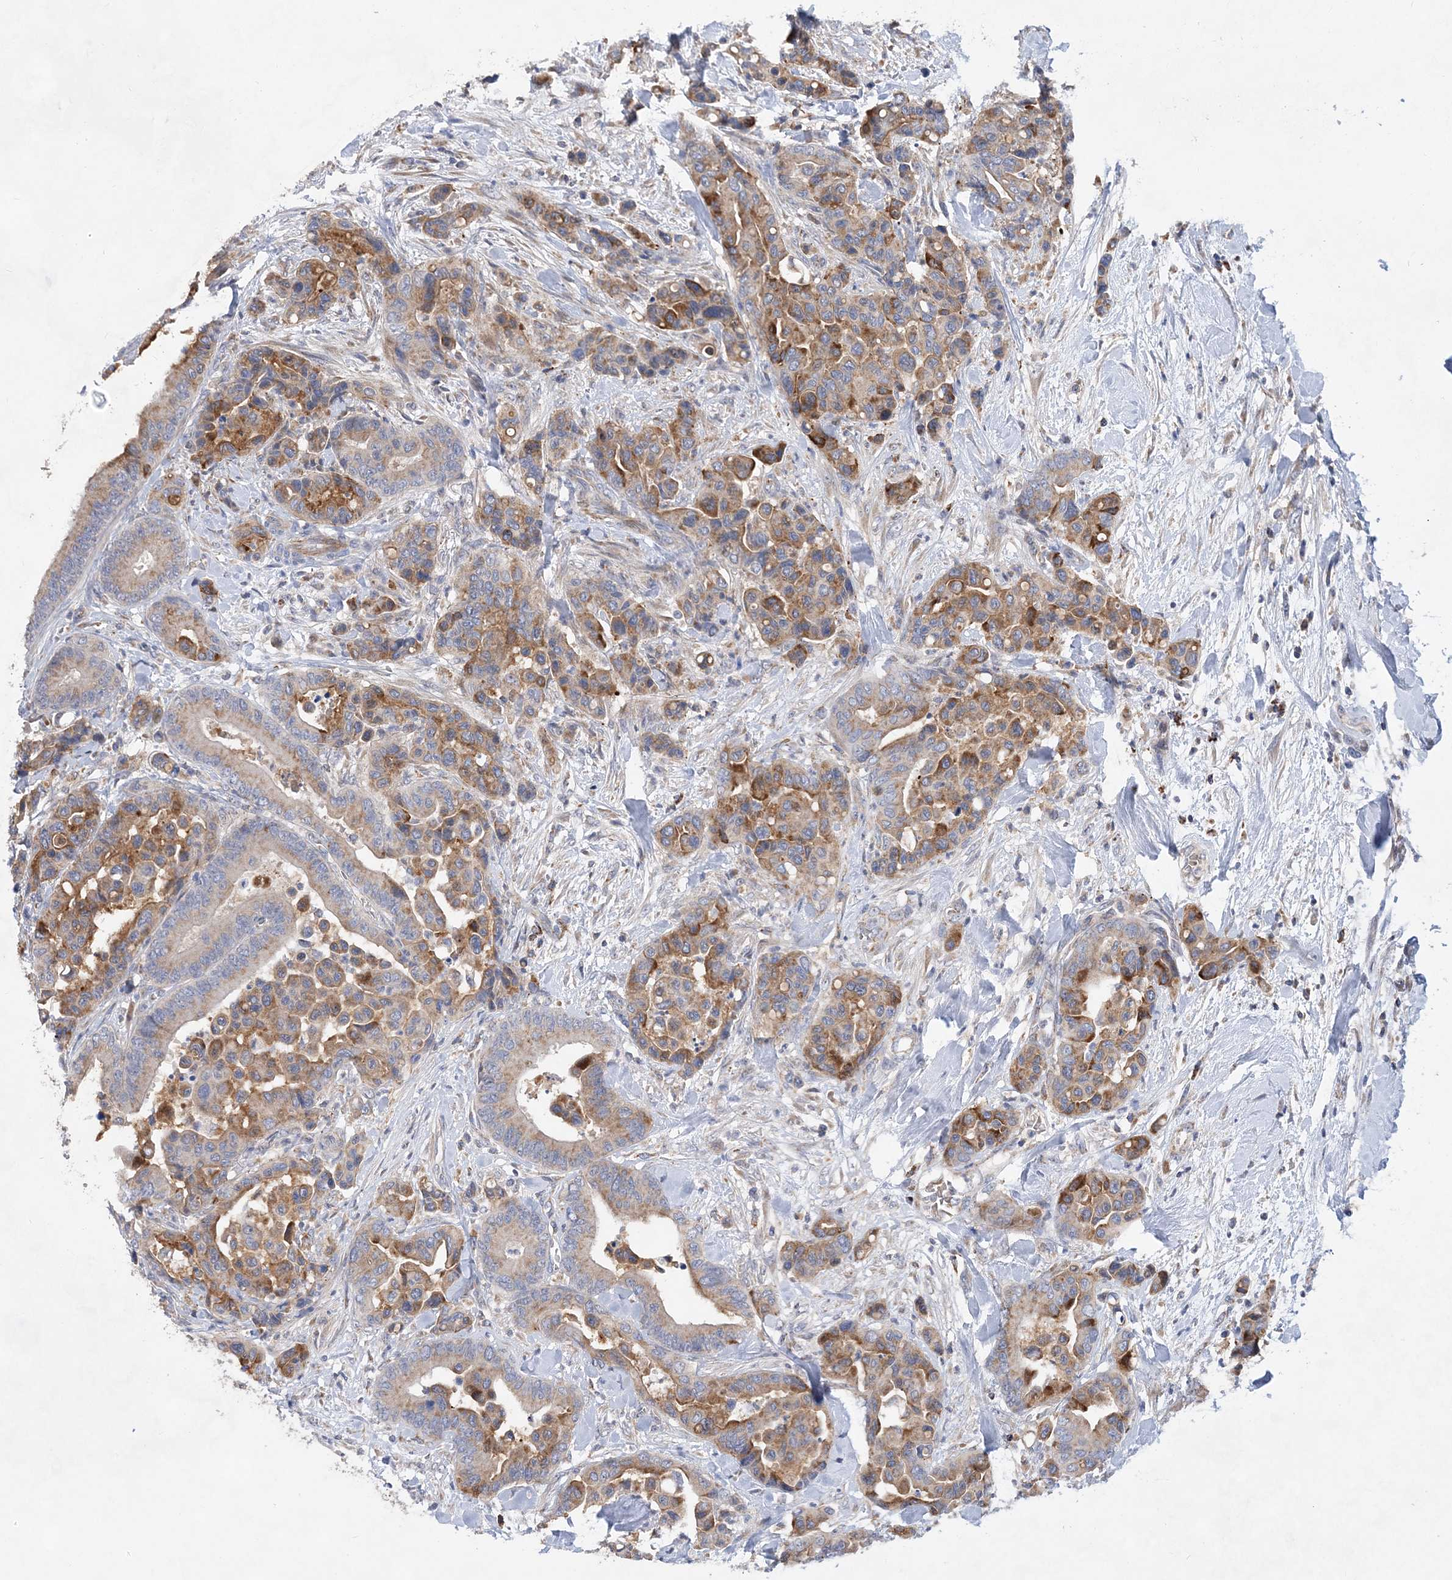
{"staining": {"intensity": "moderate", "quantity": "25%-75%", "location": "cytoplasmic/membranous"}, "tissue": "colorectal cancer", "cell_type": "Tumor cells", "image_type": "cancer", "snomed": [{"axis": "morphology", "description": "Normal tissue, NOS"}, {"axis": "morphology", "description": "Adenocarcinoma, NOS"}, {"axis": "topography", "description": "Colon"}], "caption": "A photomicrograph of colorectal cancer stained for a protein demonstrates moderate cytoplasmic/membranous brown staining in tumor cells. (DAB (3,3'-diaminobenzidine) IHC, brown staining for protein, blue staining for nuclei).", "gene": "TRAPPC13", "patient": {"sex": "male", "age": 82}}